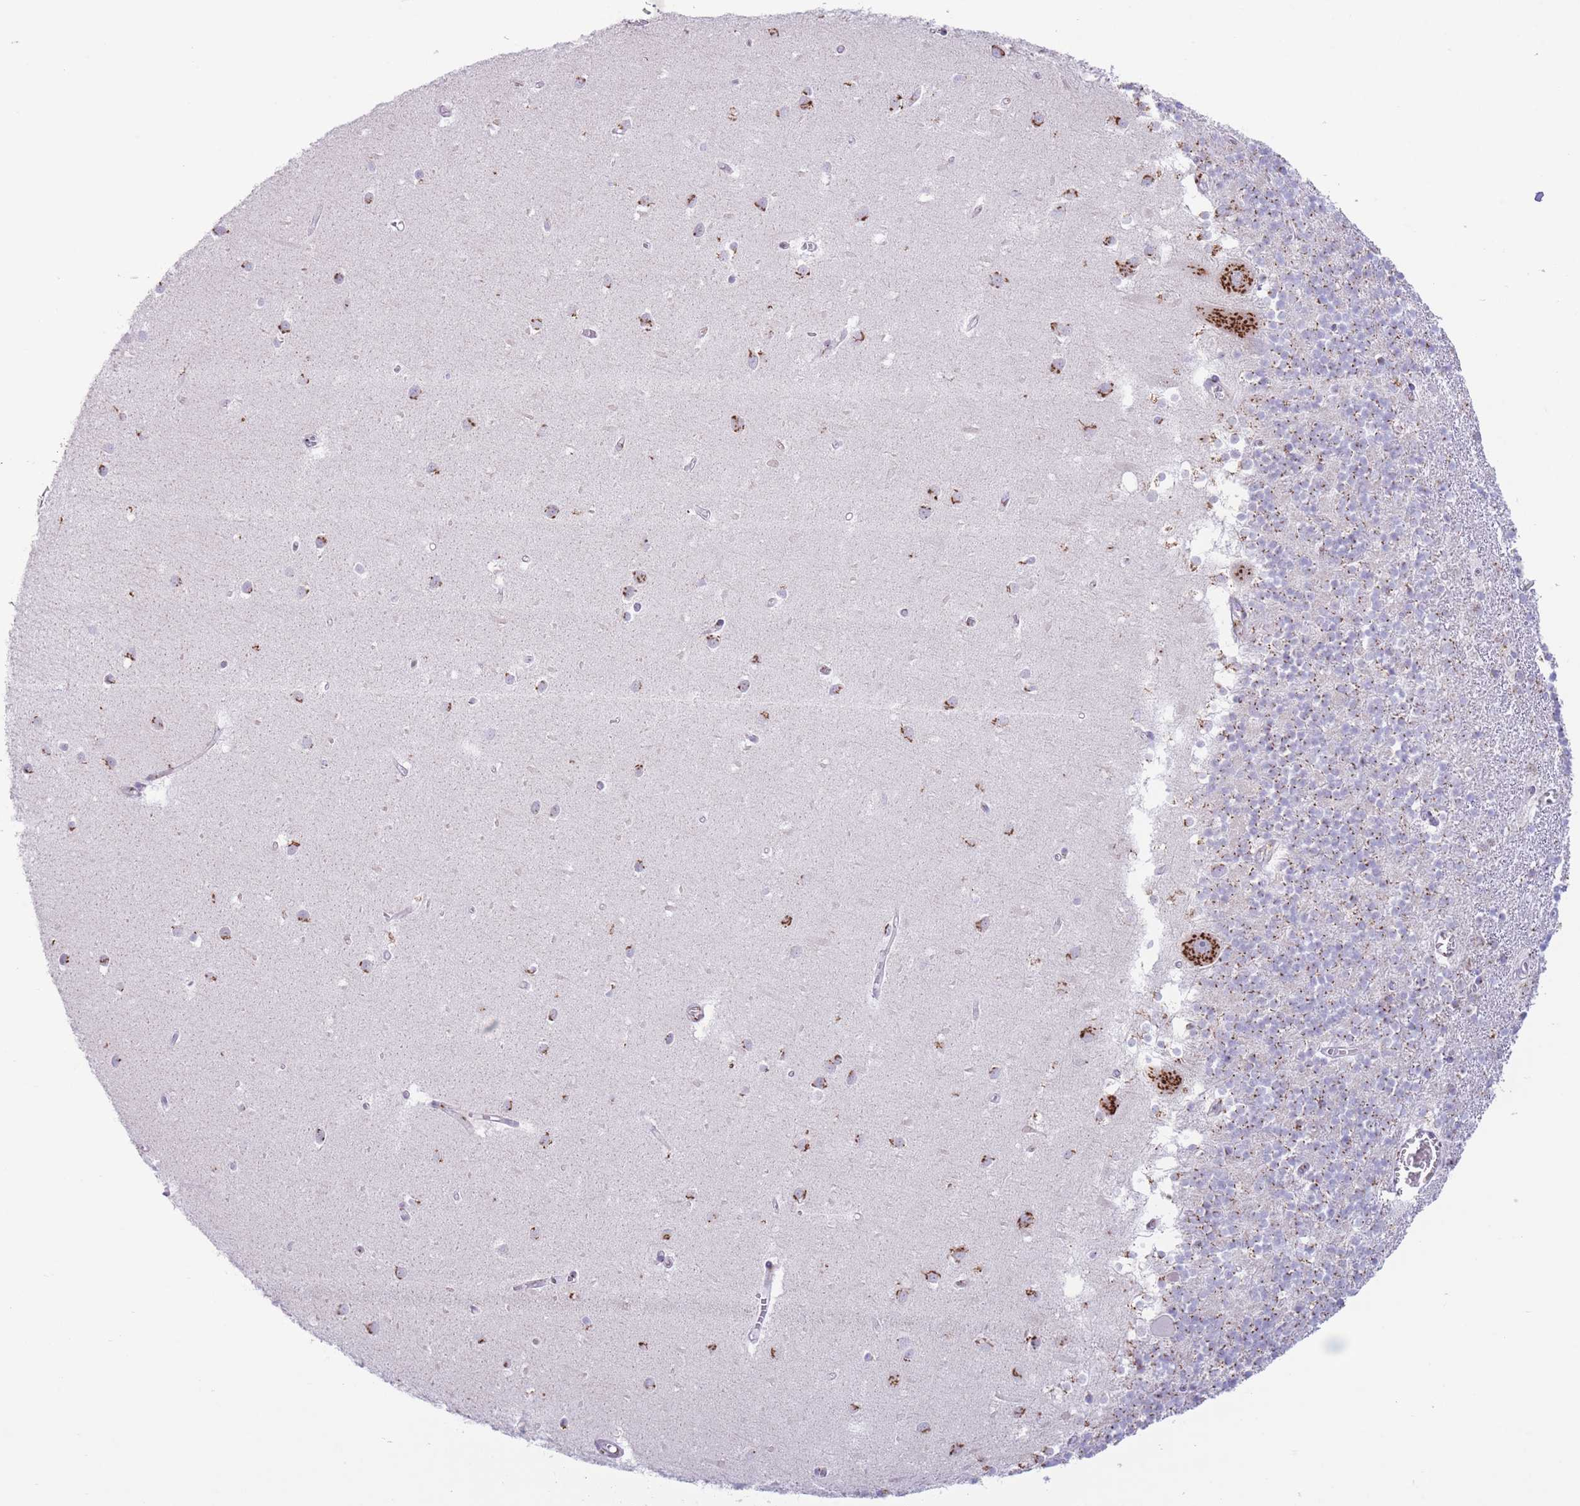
{"staining": {"intensity": "weak", "quantity": "25%-75%", "location": "cytoplasmic/membranous"}, "tissue": "cerebellum", "cell_type": "Cells in granular layer", "image_type": "normal", "snomed": [{"axis": "morphology", "description": "Normal tissue, NOS"}, {"axis": "topography", "description": "Cerebellum"}], "caption": "Human cerebellum stained for a protein (brown) exhibits weak cytoplasmic/membranous positive positivity in approximately 25%-75% of cells in granular layer.", "gene": "MPND", "patient": {"sex": "male", "age": 54}}